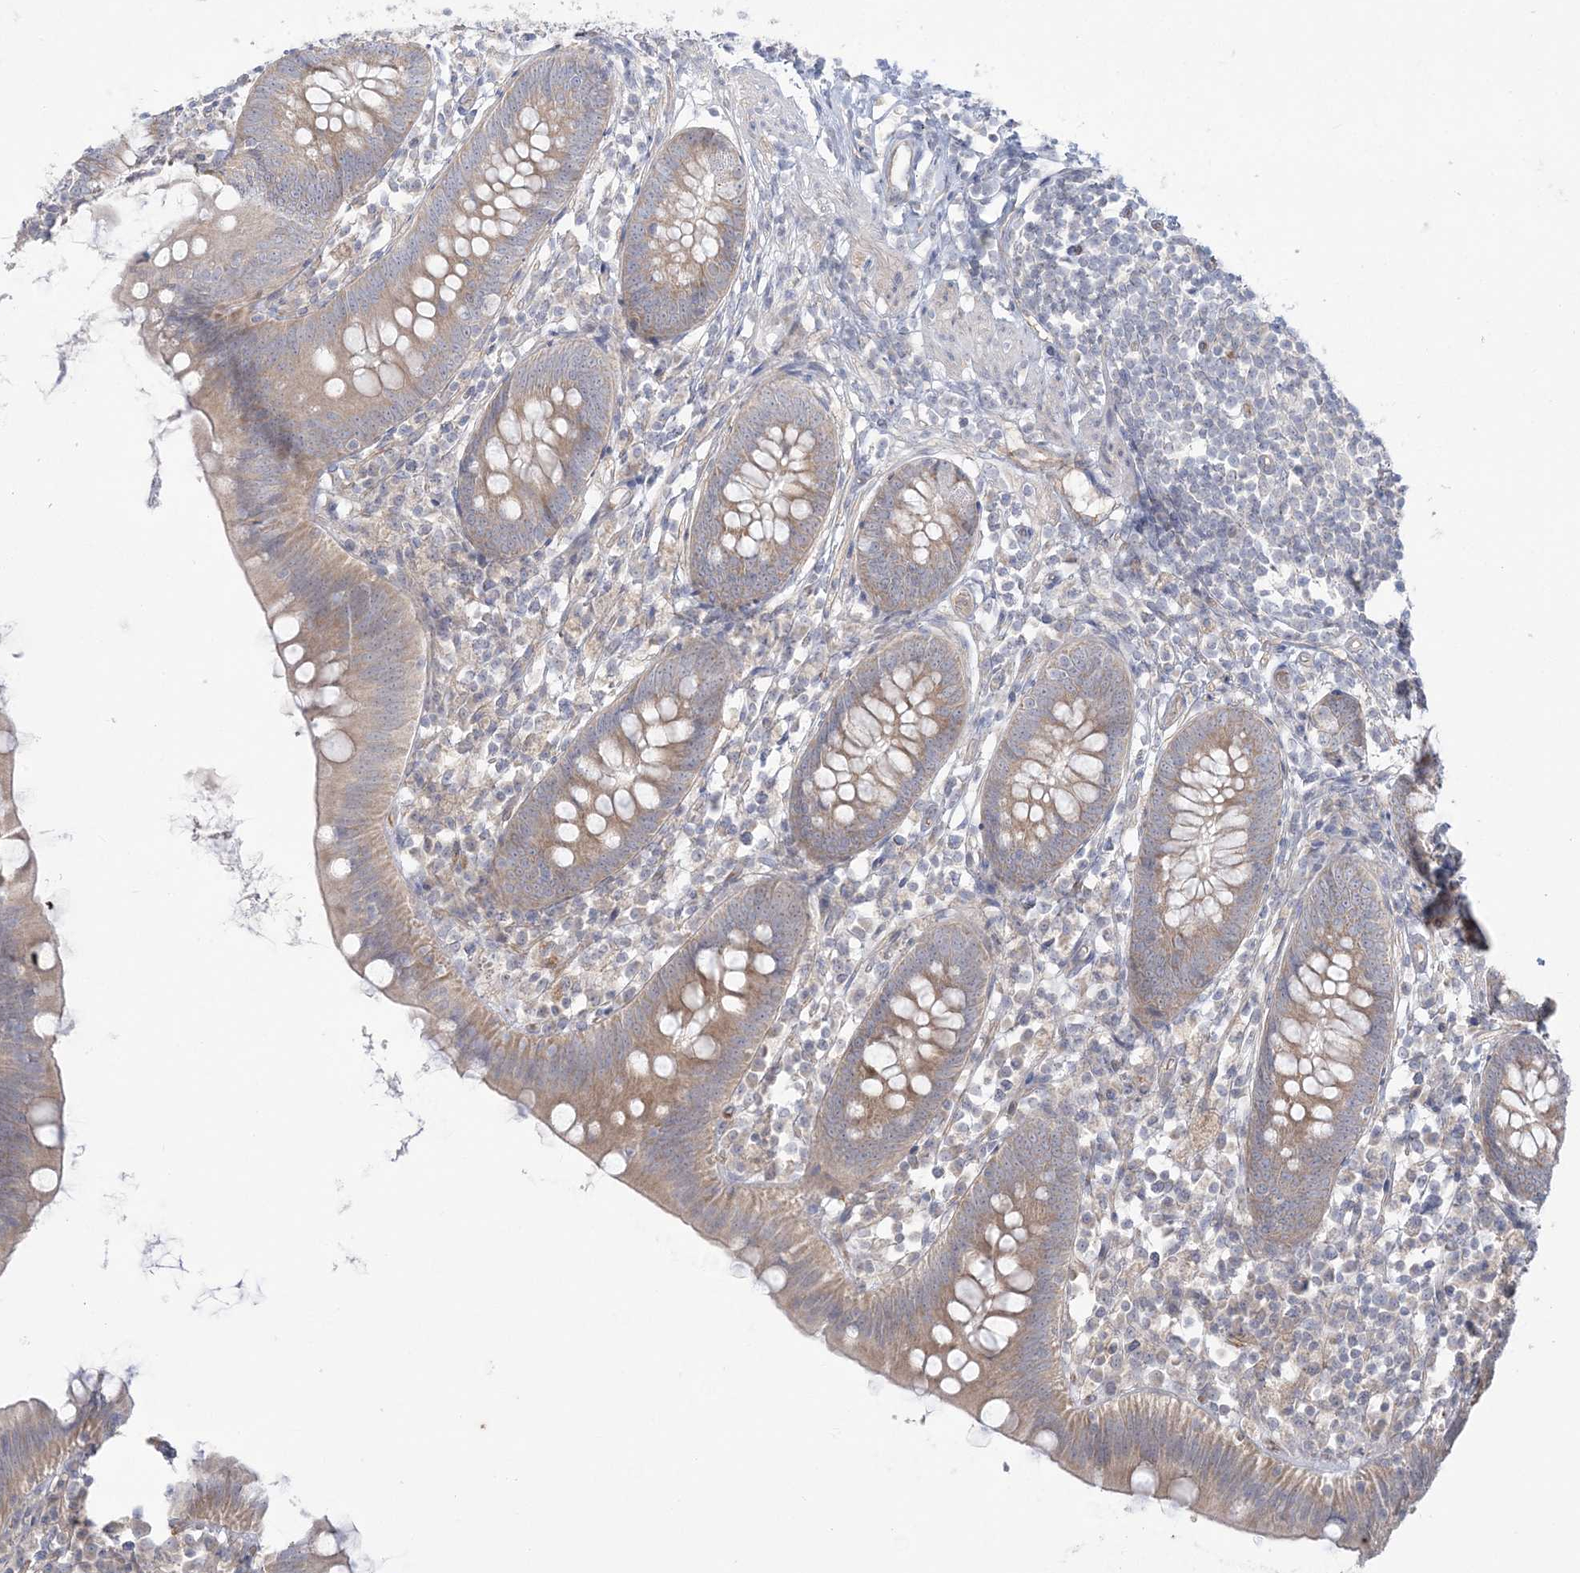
{"staining": {"intensity": "moderate", "quantity": "25%-75%", "location": "cytoplasmic/membranous"}, "tissue": "appendix", "cell_type": "Glandular cells", "image_type": "normal", "snomed": [{"axis": "morphology", "description": "Normal tissue, NOS"}, {"axis": "topography", "description": "Appendix"}], "caption": "Immunohistochemistry histopathology image of benign appendix: human appendix stained using immunohistochemistry reveals medium levels of moderate protein expression localized specifically in the cytoplasmic/membranous of glandular cells, appearing as a cytoplasmic/membranous brown color.", "gene": "FARSB", "patient": {"sex": "female", "age": 62}}